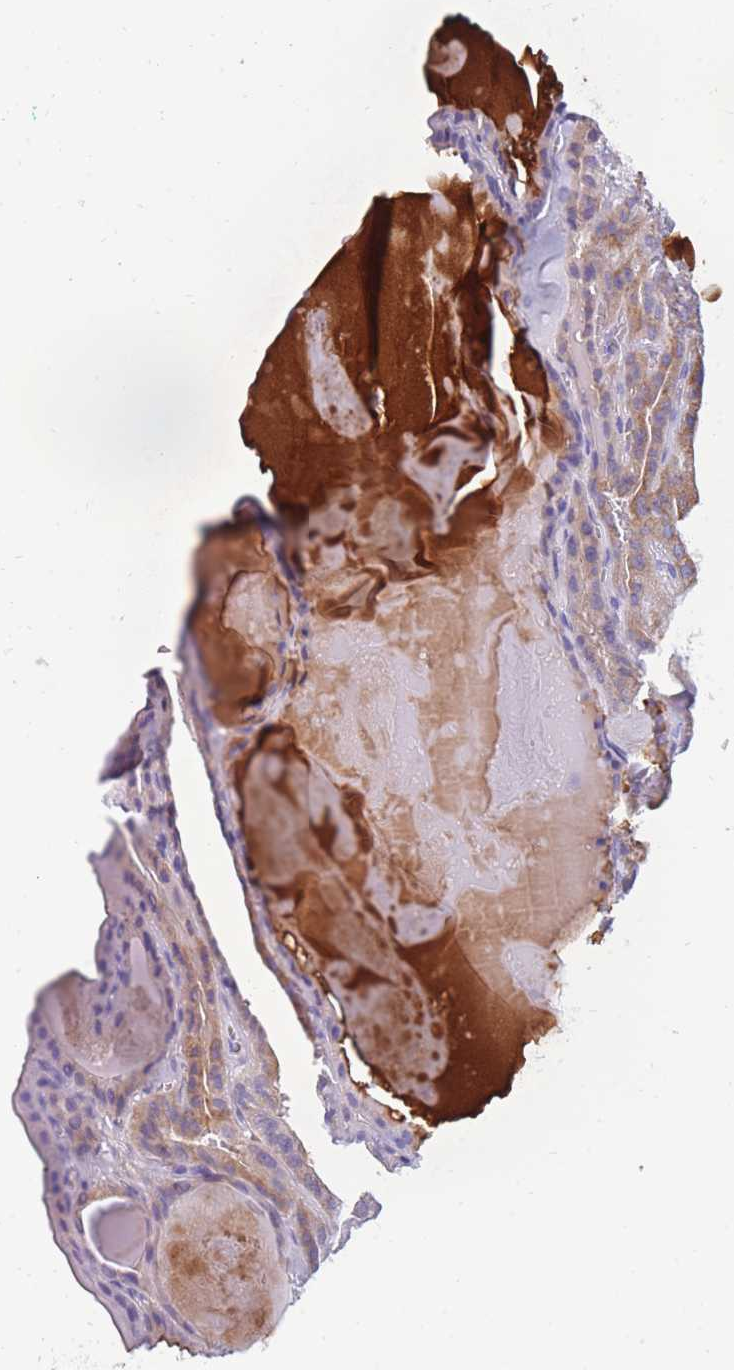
{"staining": {"intensity": "weak", "quantity": "25%-75%", "location": "cytoplasmic/membranous"}, "tissue": "thyroid cancer", "cell_type": "Tumor cells", "image_type": "cancer", "snomed": [{"axis": "morphology", "description": "Papillary adenocarcinoma, NOS"}, {"axis": "topography", "description": "Thyroid gland"}], "caption": "Immunohistochemical staining of papillary adenocarcinoma (thyroid) demonstrates weak cytoplasmic/membranous protein positivity in about 25%-75% of tumor cells. (brown staining indicates protein expression, while blue staining denotes nuclei).", "gene": "COL27A1", "patient": {"sex": "male", "age": 52}}